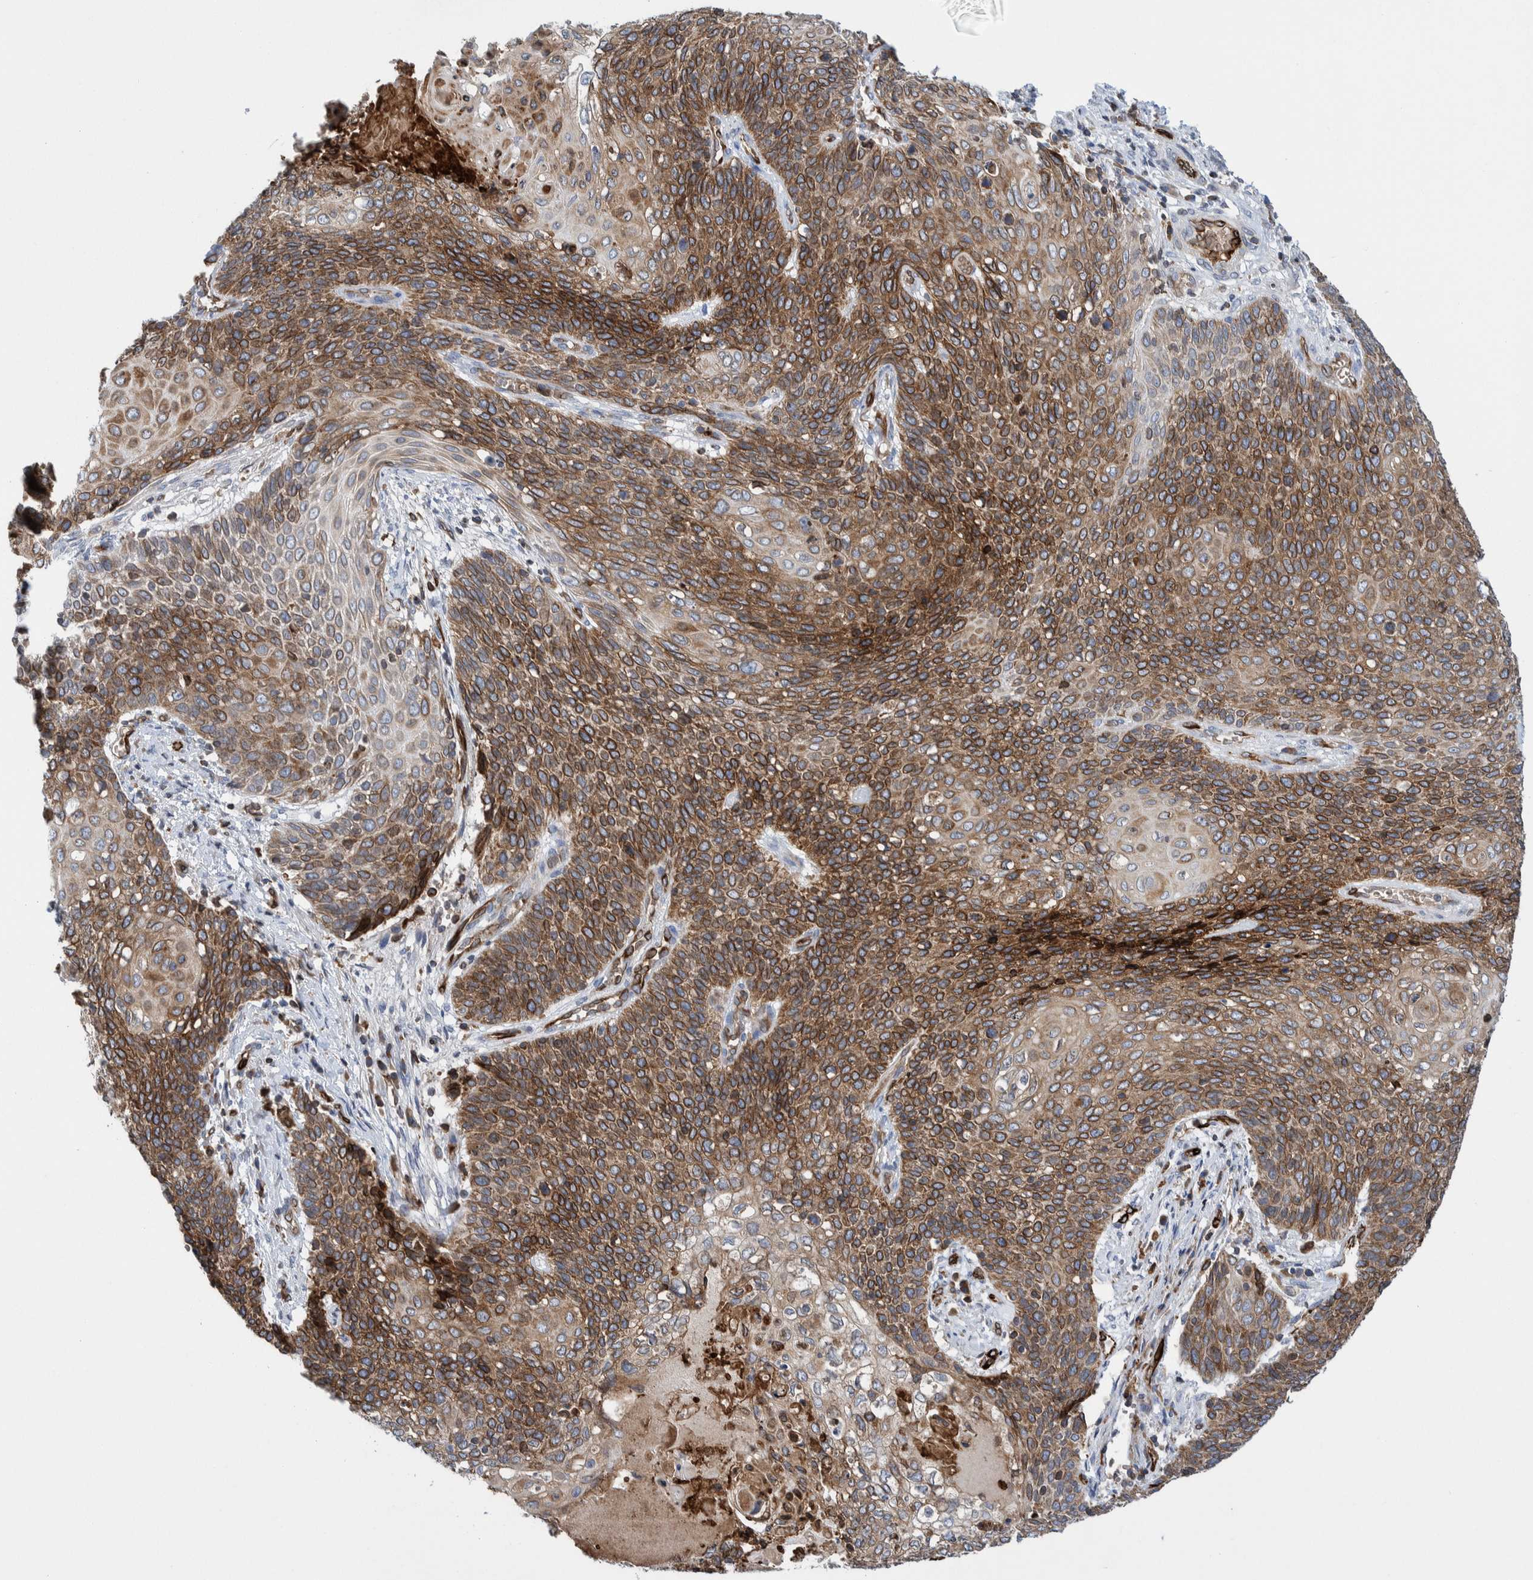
{"staining": {"intensity": "moderate", "quantity": ">75%", "location": "cytoplasmic/membranous"}, "tissue": "cervical cancer", "cell_type": "Tumor cells", "image_type": "cancer", "snomed": [{"axis": "morphology", "description": "Squamous cell carcinoma, NOS"}, {"axis": "topography", "description": "Cervix"}], "caption": "Brown immunohistochemical staining in cervical squamous cell carcinoma shows moderate cytoplasmic/membranous expression in approximately >75% of tumor cells. The staining is performed using DAB (3,3'-diaminobenzidine) brown chromogen to label protein expression. The nuclei are counter-stained blue using hematoxylin.", "gene": "THEM6", "patient": {"sex": "female", "age": 39}}